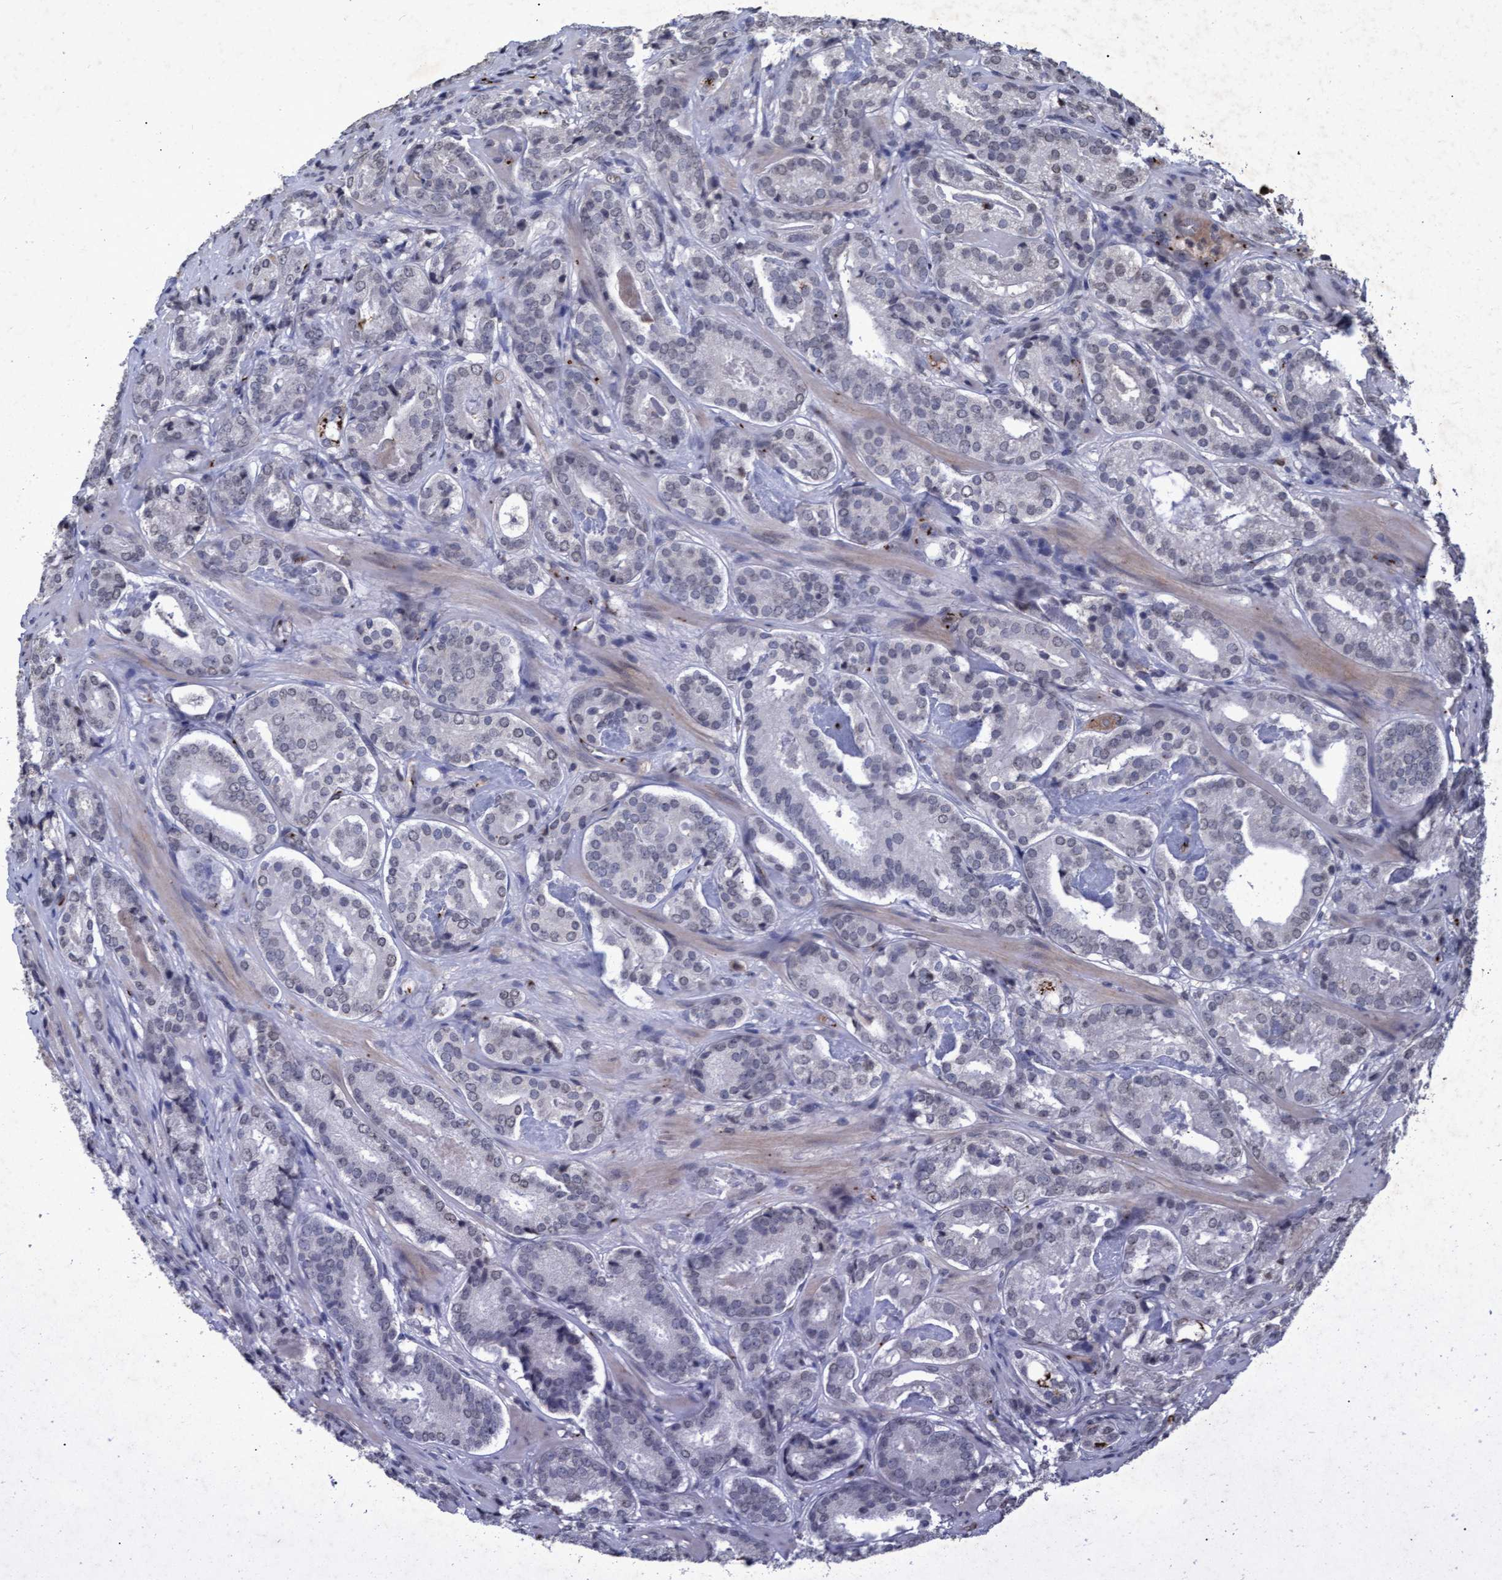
{"staining": {"intensity": "strong", "quantity": "<25%", "location": "cytoplasmic/membranous"}, "tissue": "prostate cancer", "cell_type": "Tumor cells", "image_type": "cancer", "snomed": [{"axis": "morphology", "description": "Adenocarcinoma, Low grade"}, {"axis": "topography", "description": "Prostate"}], "caption": "There is medium levels of strong cytoplasmic/membranous staining in tumor cells of prostate cancer, as demonstrated by immunohistochemical staining (brown color).", "gene": "GALC", "patient": {"sex": "male", "age": 69}}